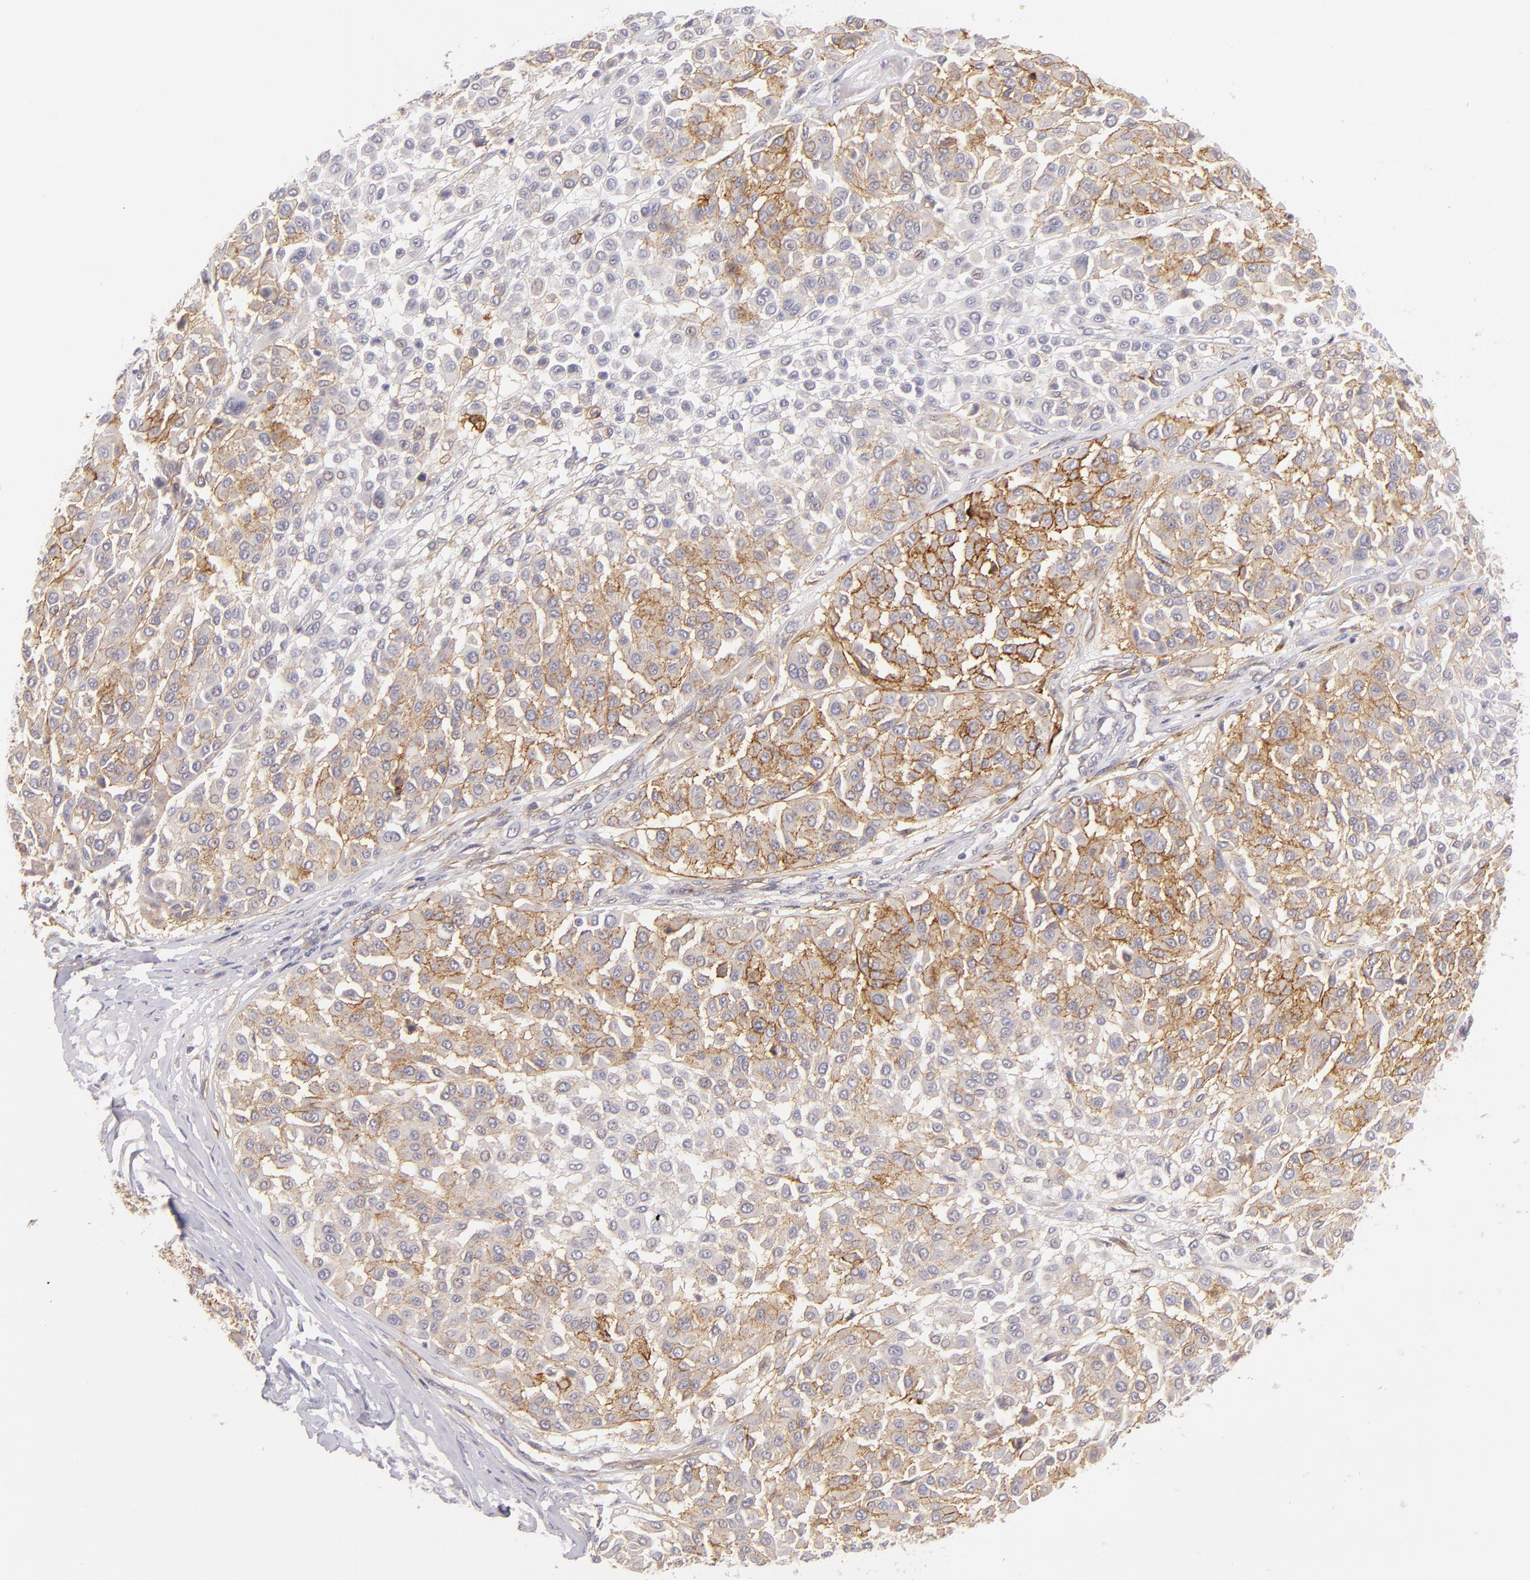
{"staining": {"intensity": "moderate", "quantity": ">75%", "location": "cytoplasmic/membranous"}, "tissue": "melanoma", "cell_type": "Tumor cells", "image_type": "cancer", "snomed": [{"axis": "morphology", "description": "Malignant melanoma, Metastatic site"}, {"axis": "topography", "description": "Soft tissue"}], "caption": "Malignant melanoma (metastatic site) stained with IHC exhibits moderate cytoplasmic/membranous staining in approximately >75% of tumor cells.", "gene": "THBD", "patient": {"sex": "male", "age": 41}}